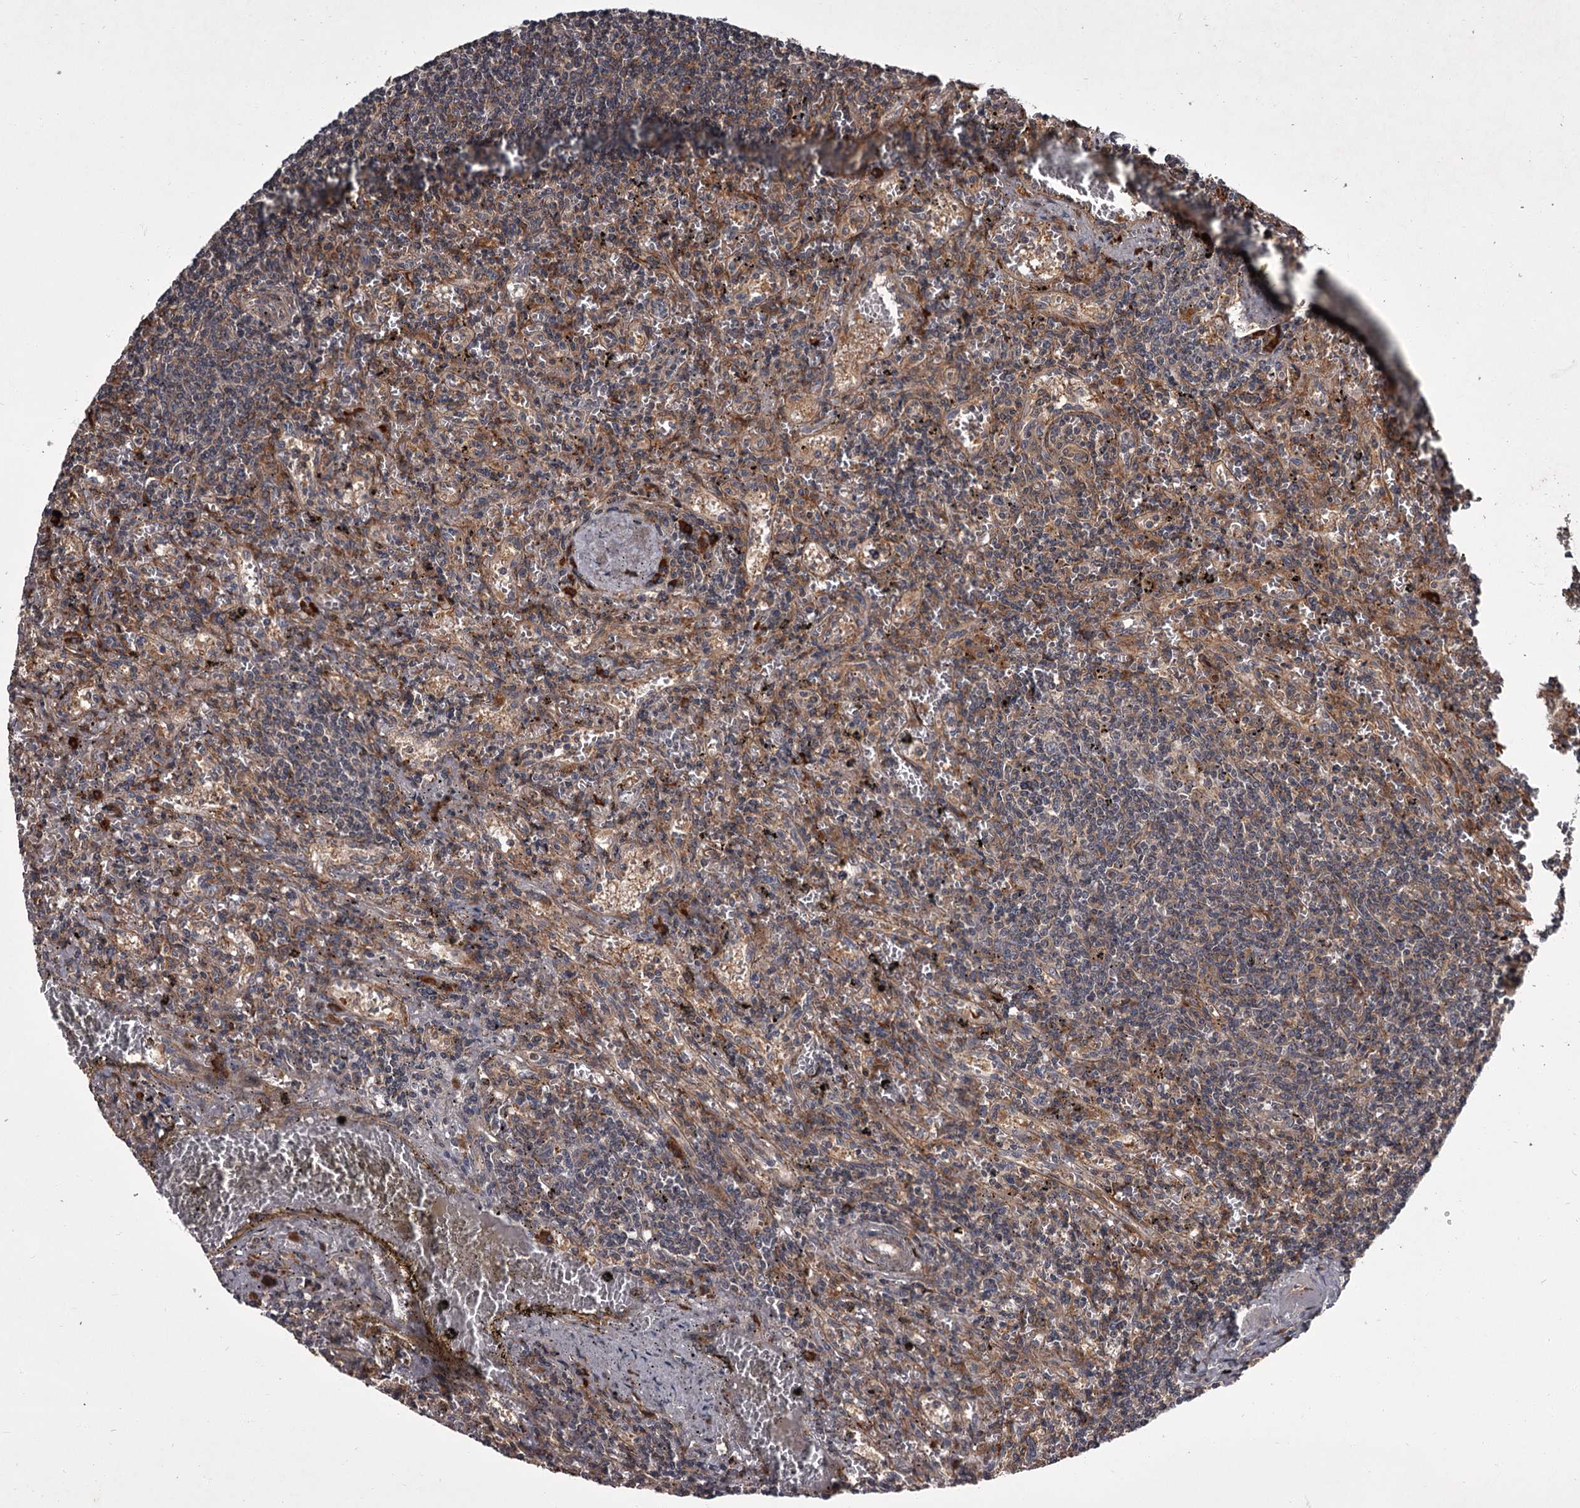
{"staining": {"intensity": "weak", "quantity": "<25%", "location": "cytoplasmic/membranous"}, "tissue": "lymphoma", "cell_type": "Tumor cells", "image_type": "cancer", "snomed": [{"axis": "morphology", "description": "Malignant lymphoma, non-Hodgkin's type, Low grade"}, {"axis": "topography", "description": "Spleen"}], "caption": "Tumor cells are negative for protein expression in human malignant lymphoma, non-Hodgkin's type (low-grade).", "gene": "UNC93B1", "patient": {"sex": "male", "age": 76}}